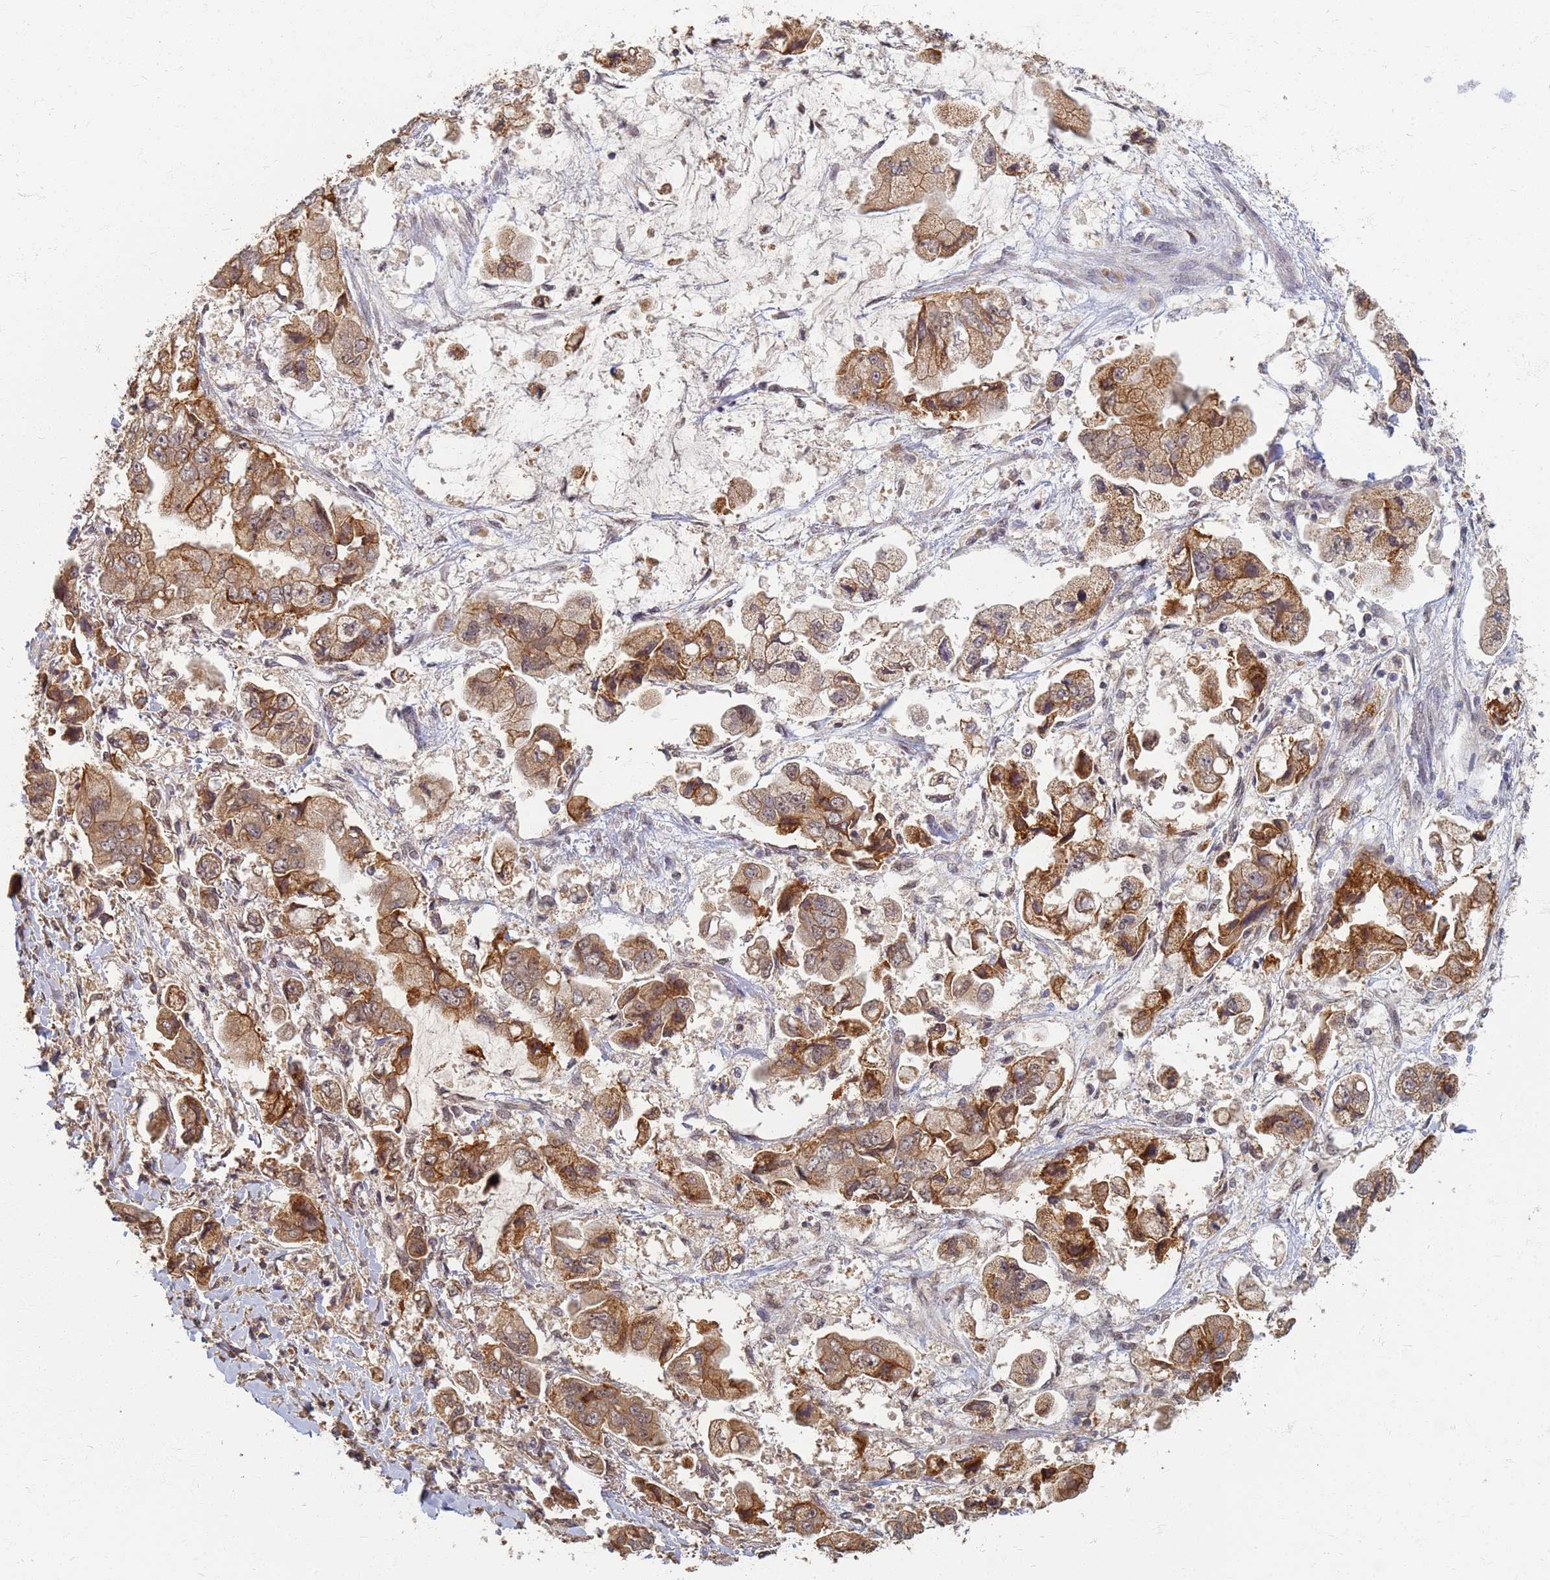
{"staining": {"intensity": "moderate", "quantity": ">75%", "location": "cytoplasmic/membranous"}, "tissue": "stomach cancer", "cell_type": "Tumor cells", "image_type": "cancer", "snomed": [{"axis": "morphology", "description": "Adenocarcinoma, NOS"}, {"axis": "topography", "description": "Stomach"}], "caption": "Protein analysis of adenocarcinoma (stomach) tissue shows moderate cytoplasmic/membranous staining in approximately >75% of tumor cells.", "gene": "ITGB4", "patient": {"sex": "male", "age": 62}}